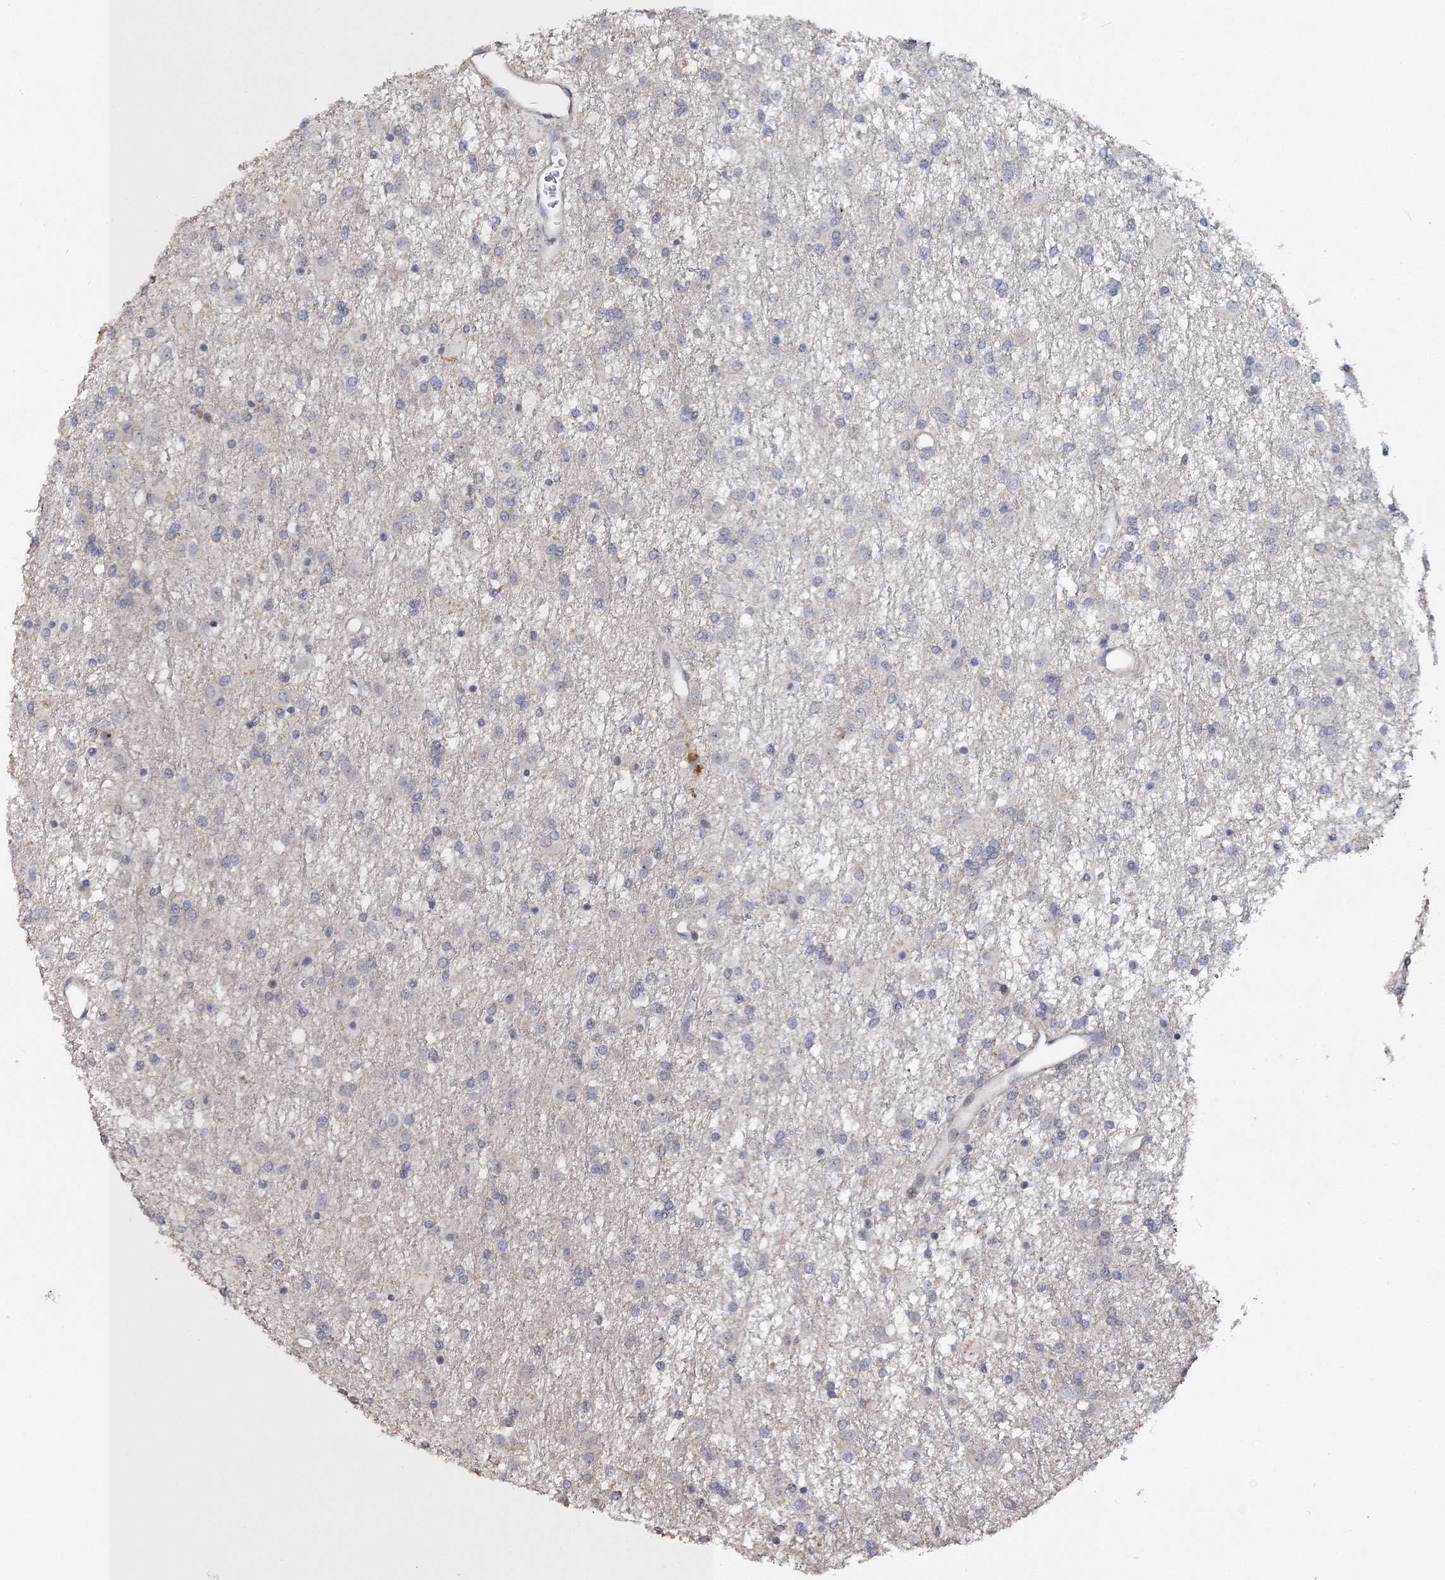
{"staining": {"intensity": "negative", "quantity": "none", "location": "none"}, "tissue": "glioma", "cell_type": "Tumor cells", "image_type": "cancer", "snomed": [{"axis": "morphology", "description": "Glioma, malignant, Low grade"}, {"axis": "topography", "description": "Brain"}], "caption": "Tumor cells are negative for protein expression in human low-grade glioma (malignant).", "gene": "GJB5", "patient": {"sex": "male", "age": 65}}